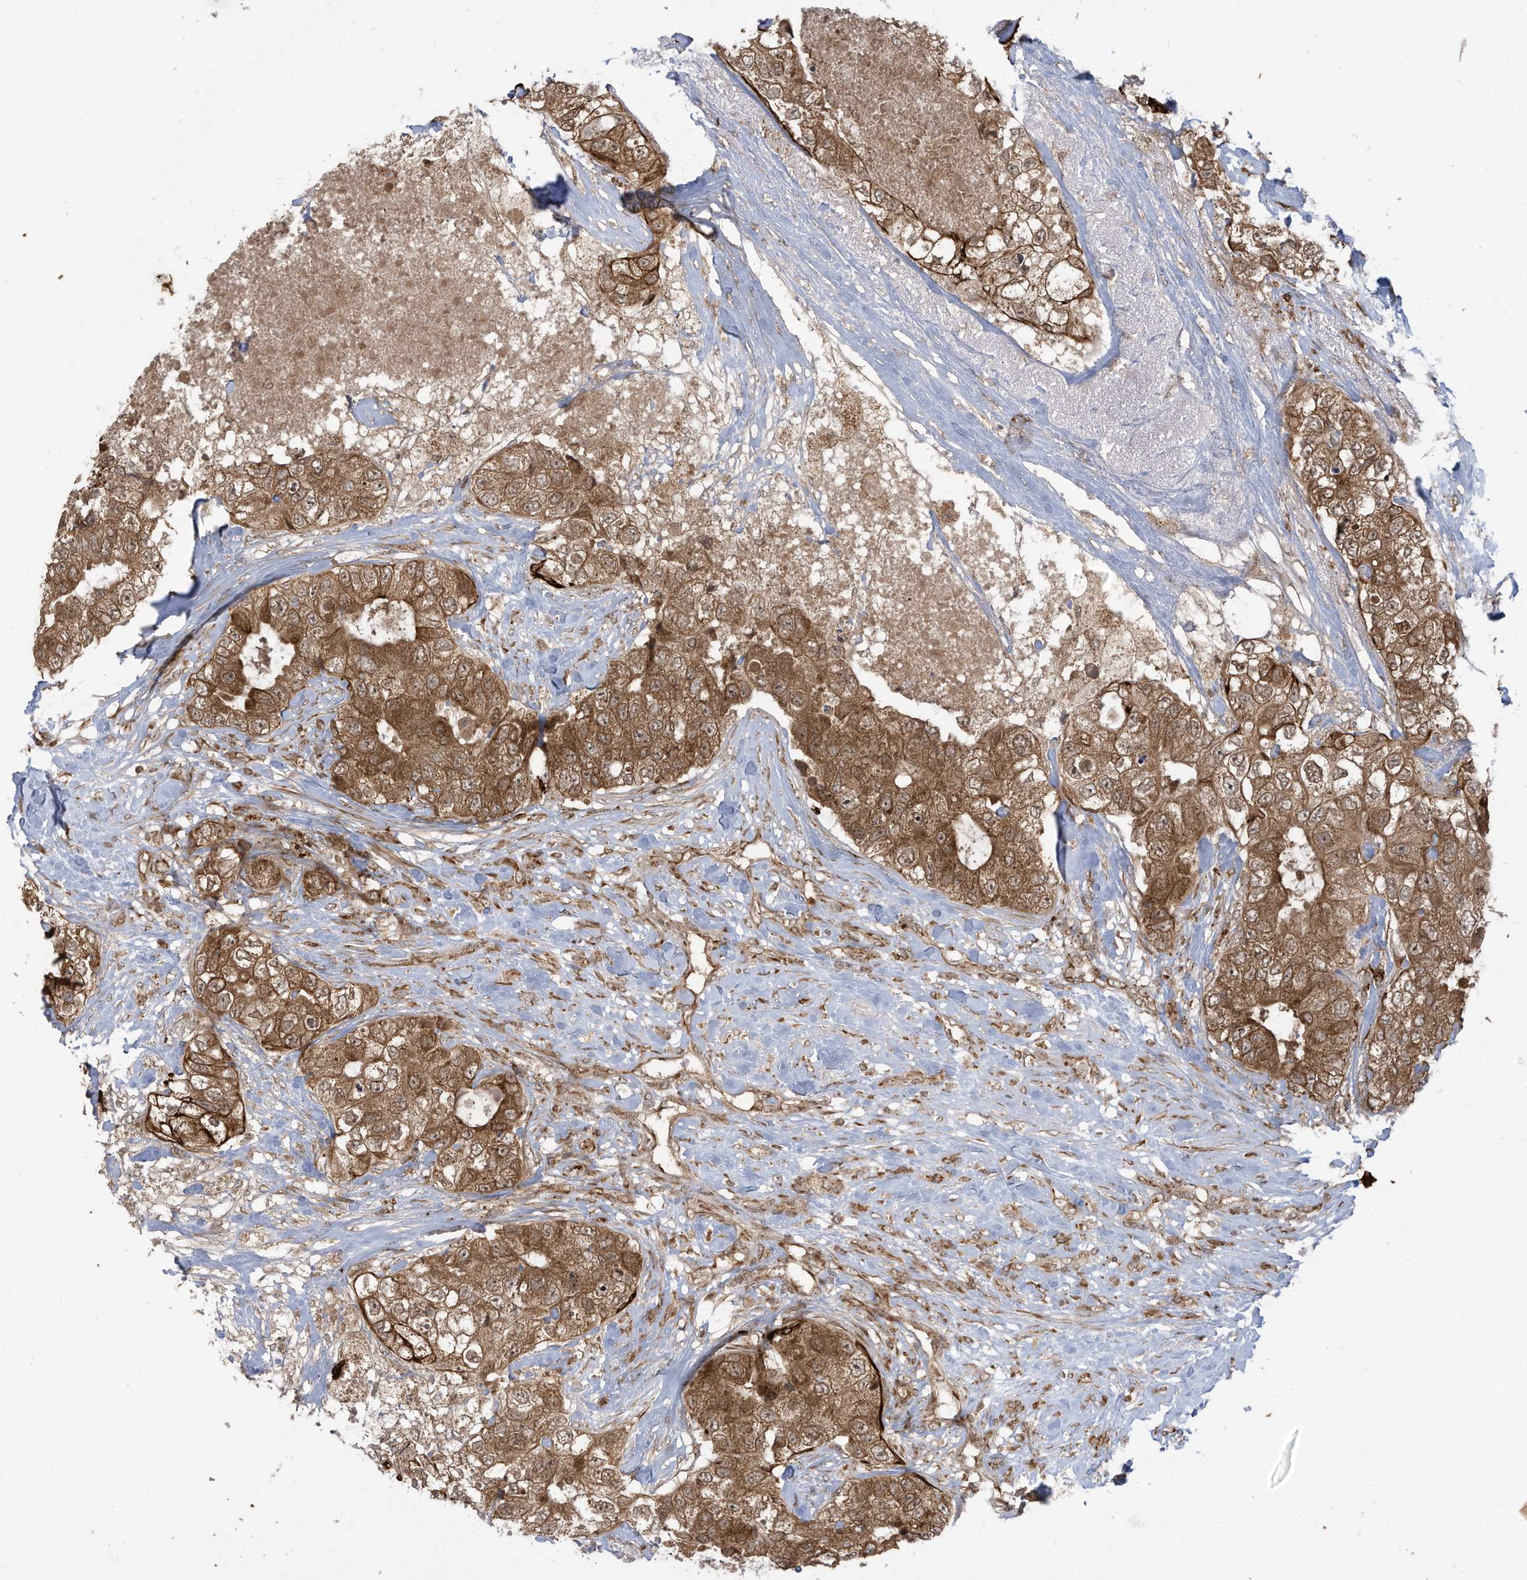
{"staining": {"intensity": "moderate", "quantity": ">75%", "location": "cytoplasmic/membranous"}, "tissue": "breast cancer", "cell_type": "Tumor cells", "image_type": "cancer", "snomed": [{"axis": "morphology", "description": "Duct carcinoma"}, {"axis": "topography", "description": "Breast"}], "caption": "Protein positivity by immunohistochemistry displays moderate cytoplasmic/membranous positivity in approximately >75% of tumor cells in breast infiltrating ductal carcinoma.", "gene": "TRIM67", "patient": {"sex": "female", "age": 62}}